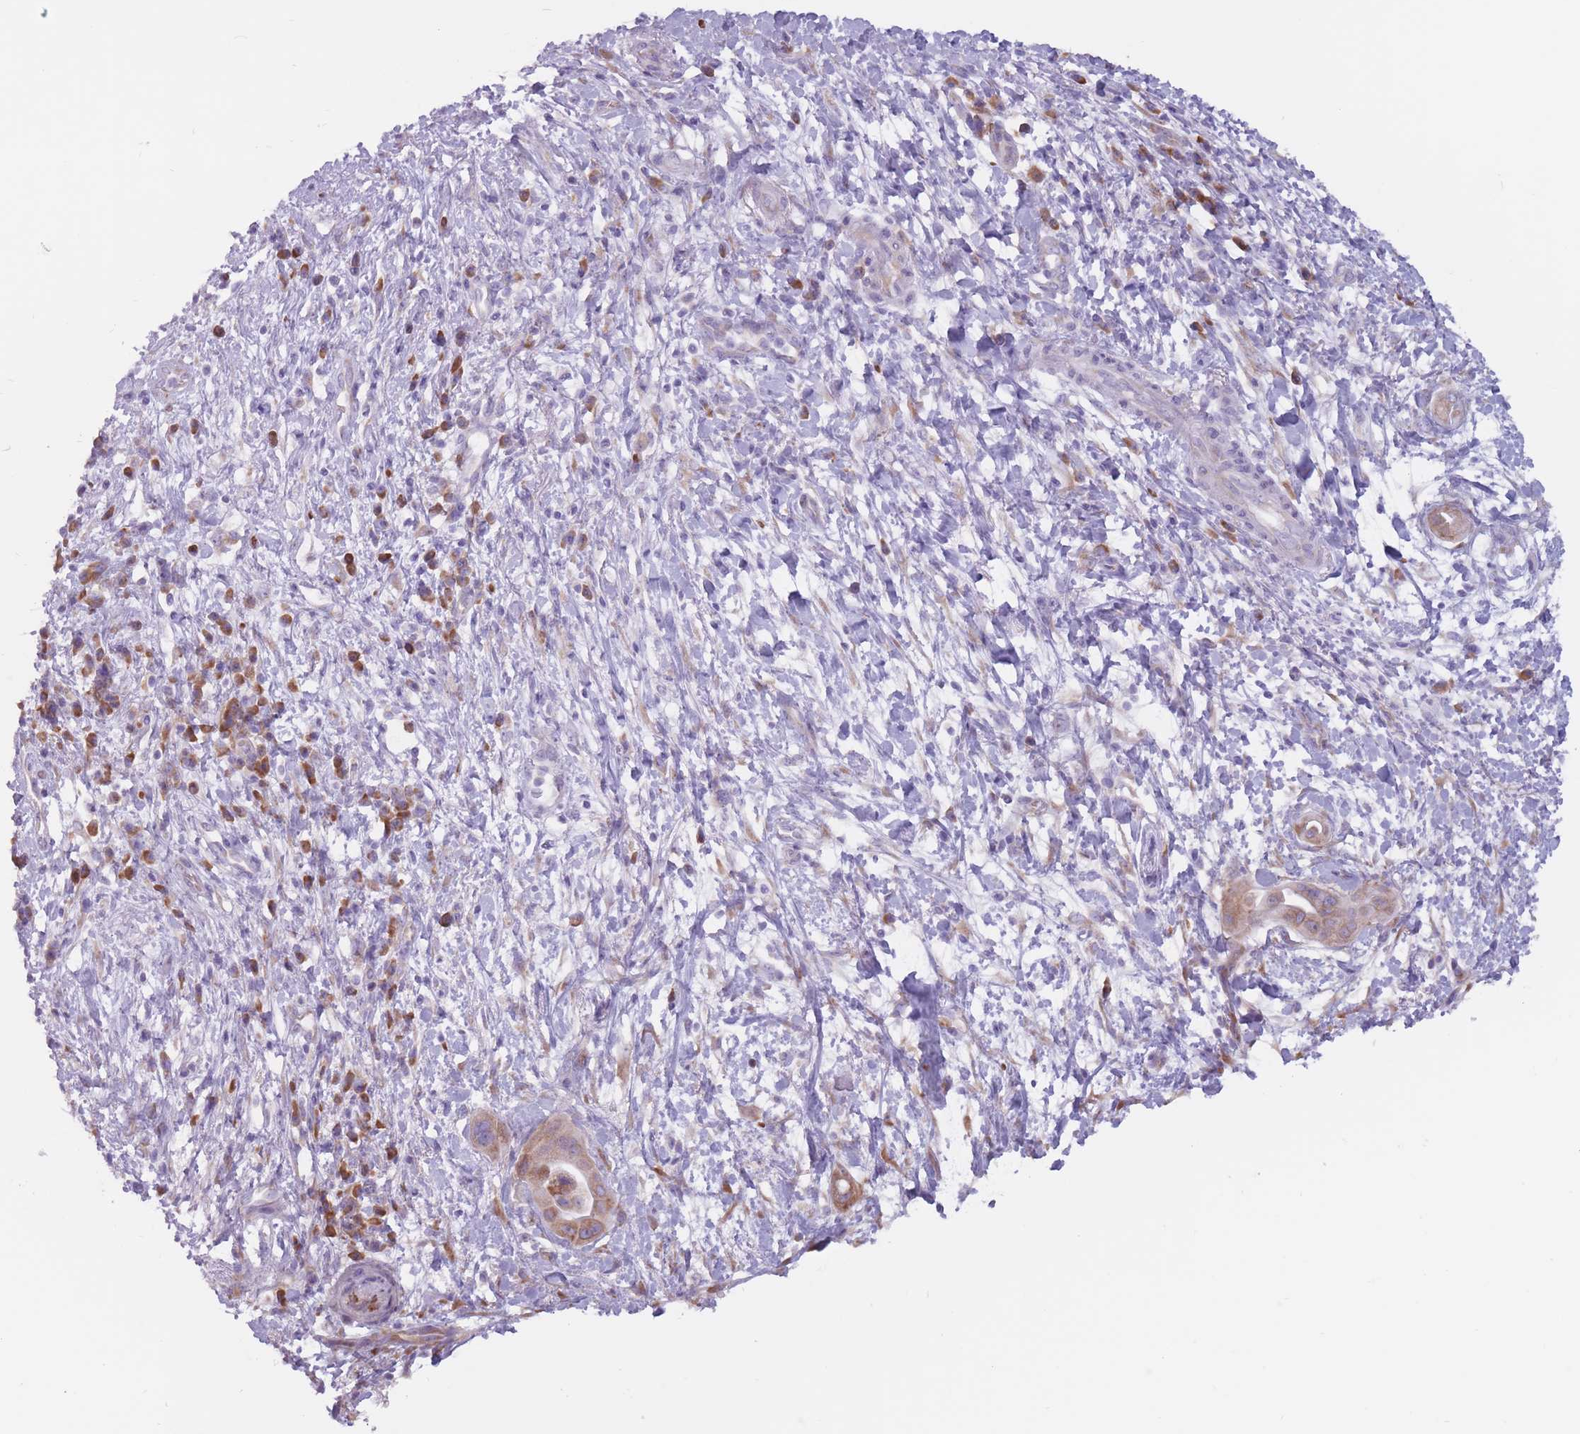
{"staining": {"intensity": "moderate", "quantity": ">75%", "location": "cytoplasmic/membranous"}, "tissue": "pancreatic cancer", "cell_type": "Tumor cells", "image_type": "cancer", "snomed": [{"axis": "morphology", "description": "Adenocarcinoma, NOS"}, {"axis": "topography", "description": "Pancreas"}], "caption": "This is an image of immunohistochemistry (IHC) staining of adenocarcinoma (pancreatic), which shows moderate expression in the cytoplasmic/membranous of tumor cells.", "gene": "RPL18", "patient": {"sex": "male", "age": 68}}